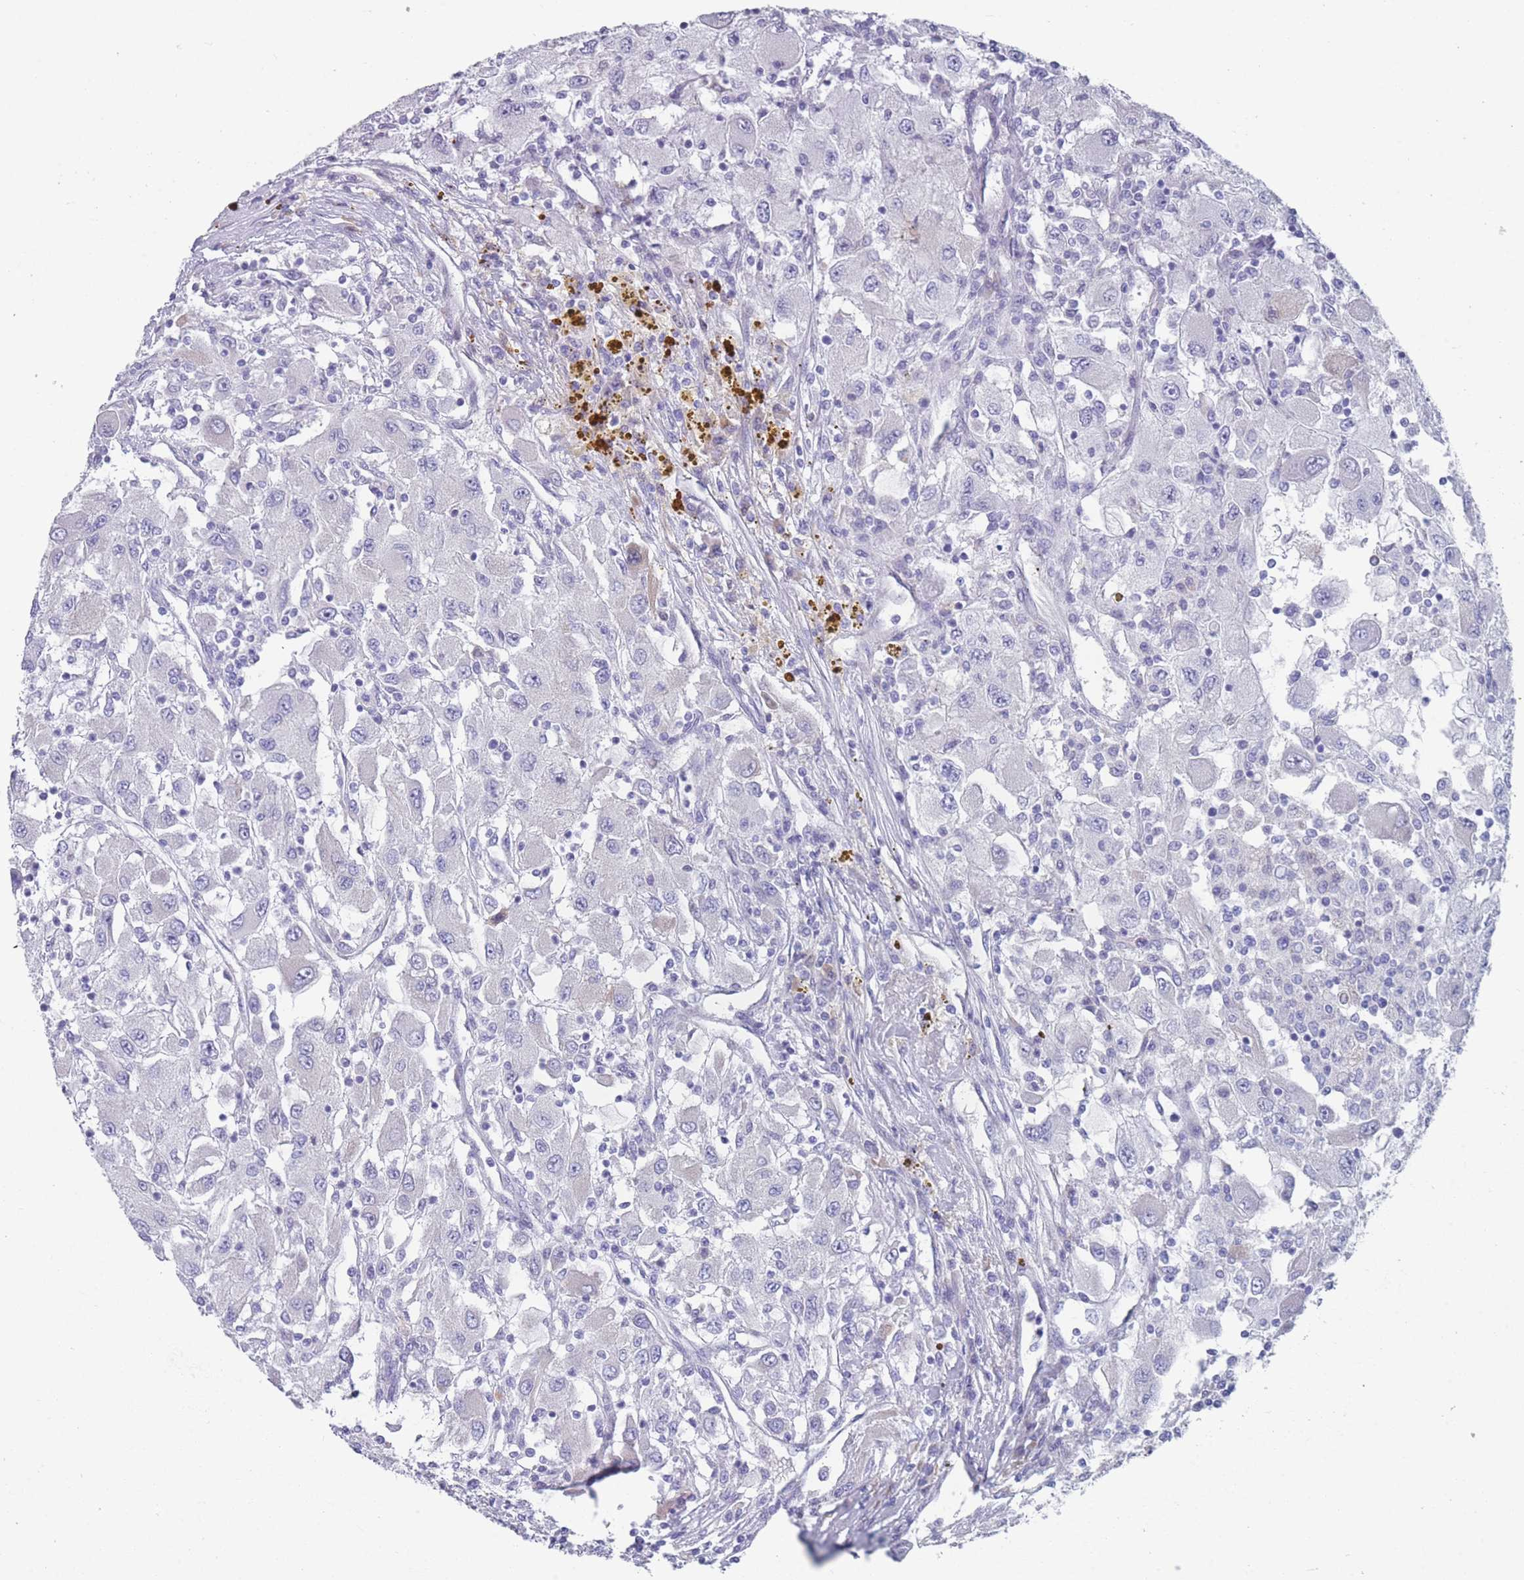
{"staining": {"intensity": "negative", "quantity": "none", "location": "none"}, "tissue": "renal cancer", "cell_type": "Tumor cells", "image_type": "cancer", "snomed": [{"axis": "morphology", "description": "Adenocarcinoma, NOS"}, {"axis": "topography", "description": "Kidney"}], "caption": "This is a image of IHC staining of renal cancer (adenocarcinoma), which shows no positivity in tumor cells. The staining is performed using DAB (3,3'-diaminobenzidine) brown chromogen with nuclei counter-stained in using hematoxylin.", "gene": "ST8SIA5", "patient": {"sex": "female", "age": 67}}